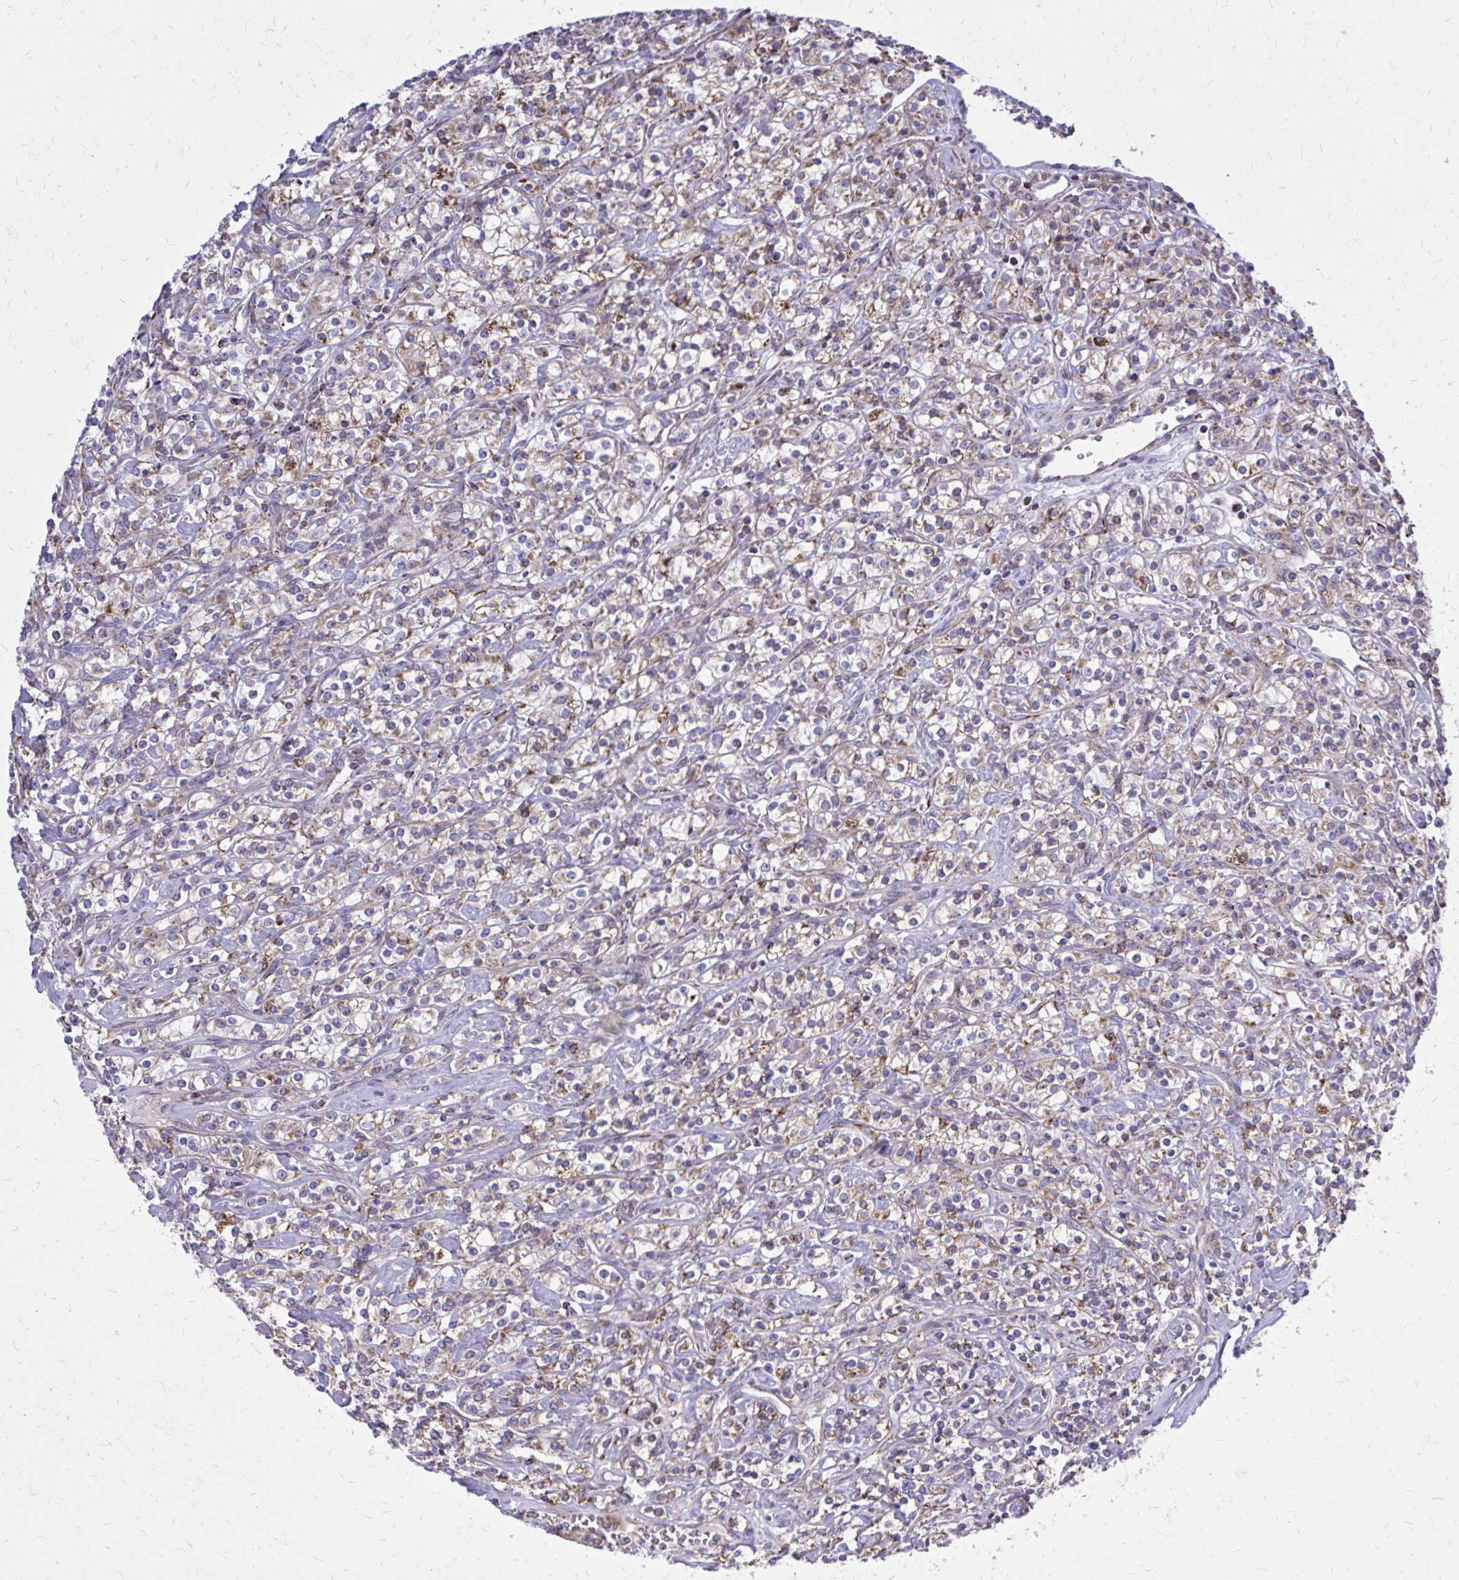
{"staining": {"intensity": "moderate", "quantity": ">75%", "location": "cytoplasmic/membranous"}, "tissue": "renal cancer", "cell_type": "Tumor cells", "image_type": "cancer", "snomed": [{"axis": "morphology", "description": "Adenocarcinoma, NOS"}, {"axis": "topography", "description": "Kidney"}], "caption": "Brown immunohistochemical staining in renal cancer displays moderate cytoplasmic/membranous staining in about >75% of tumor cells. (Stains: DAB in brown, nuclei in blue, Microscopy: brightfield microscopy at high magnification).", "gene": "ZNF362", "patient": {"sex": "male", "age": 77}}